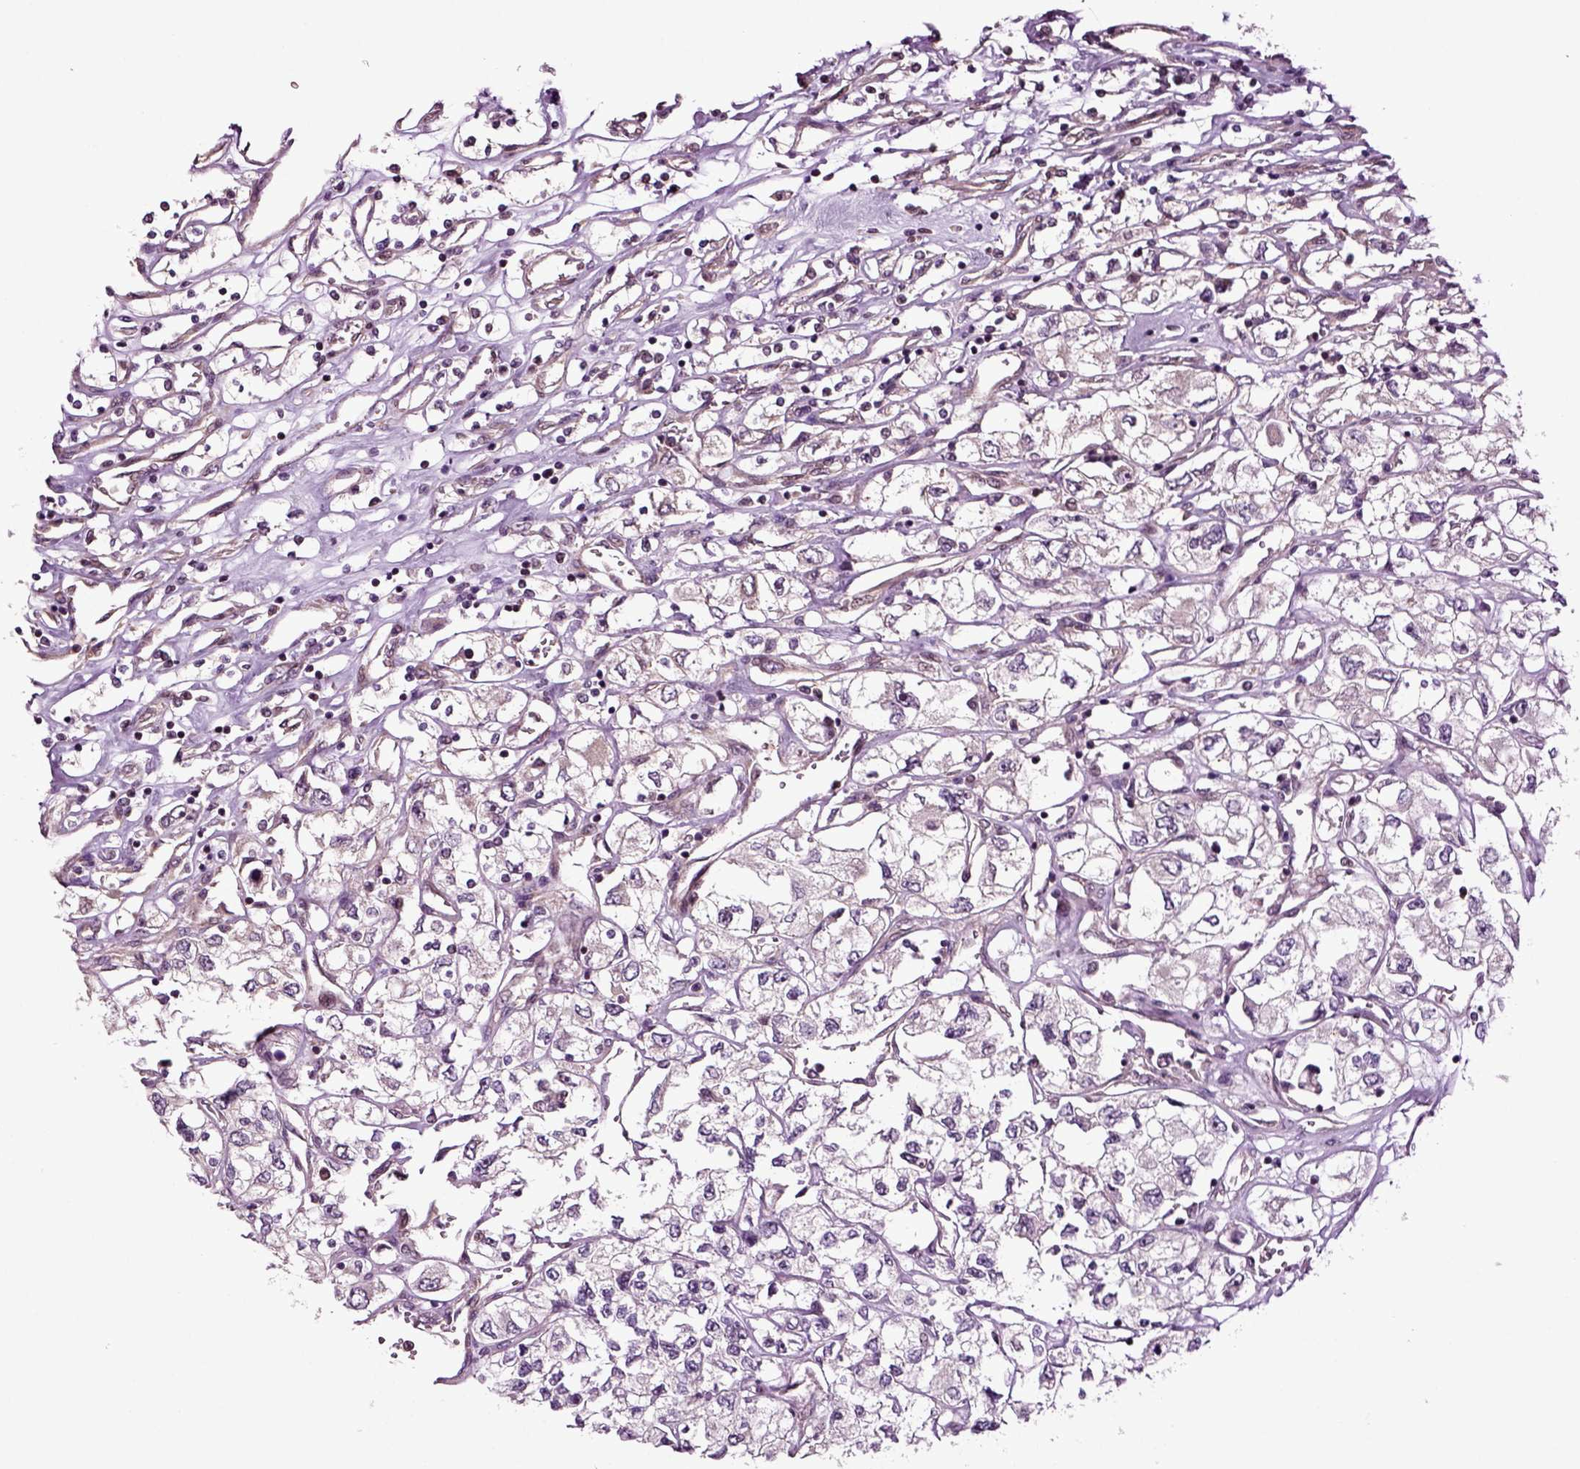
{"staining": {"intensity": "negative", "quantity": "none", "location": "none"}, "tissue": "renal cancer", "cell_type": "Tumor cells", "image_type": "cancer", "snomed": [{"axis": "morphology", "description": "Adenocarcinoma, NOS"}, {"axis": "topography", "description": "Kidney"}], "caption": "Tumor cells show no significant positivity in renal adenocarcinoma. (DAB (3,3'-diaminobenzidine) immunohistochemistry with hematoxylin counter stain).", "gene": "HAGHL", "patient": {"sex": "female", "age": 59}}